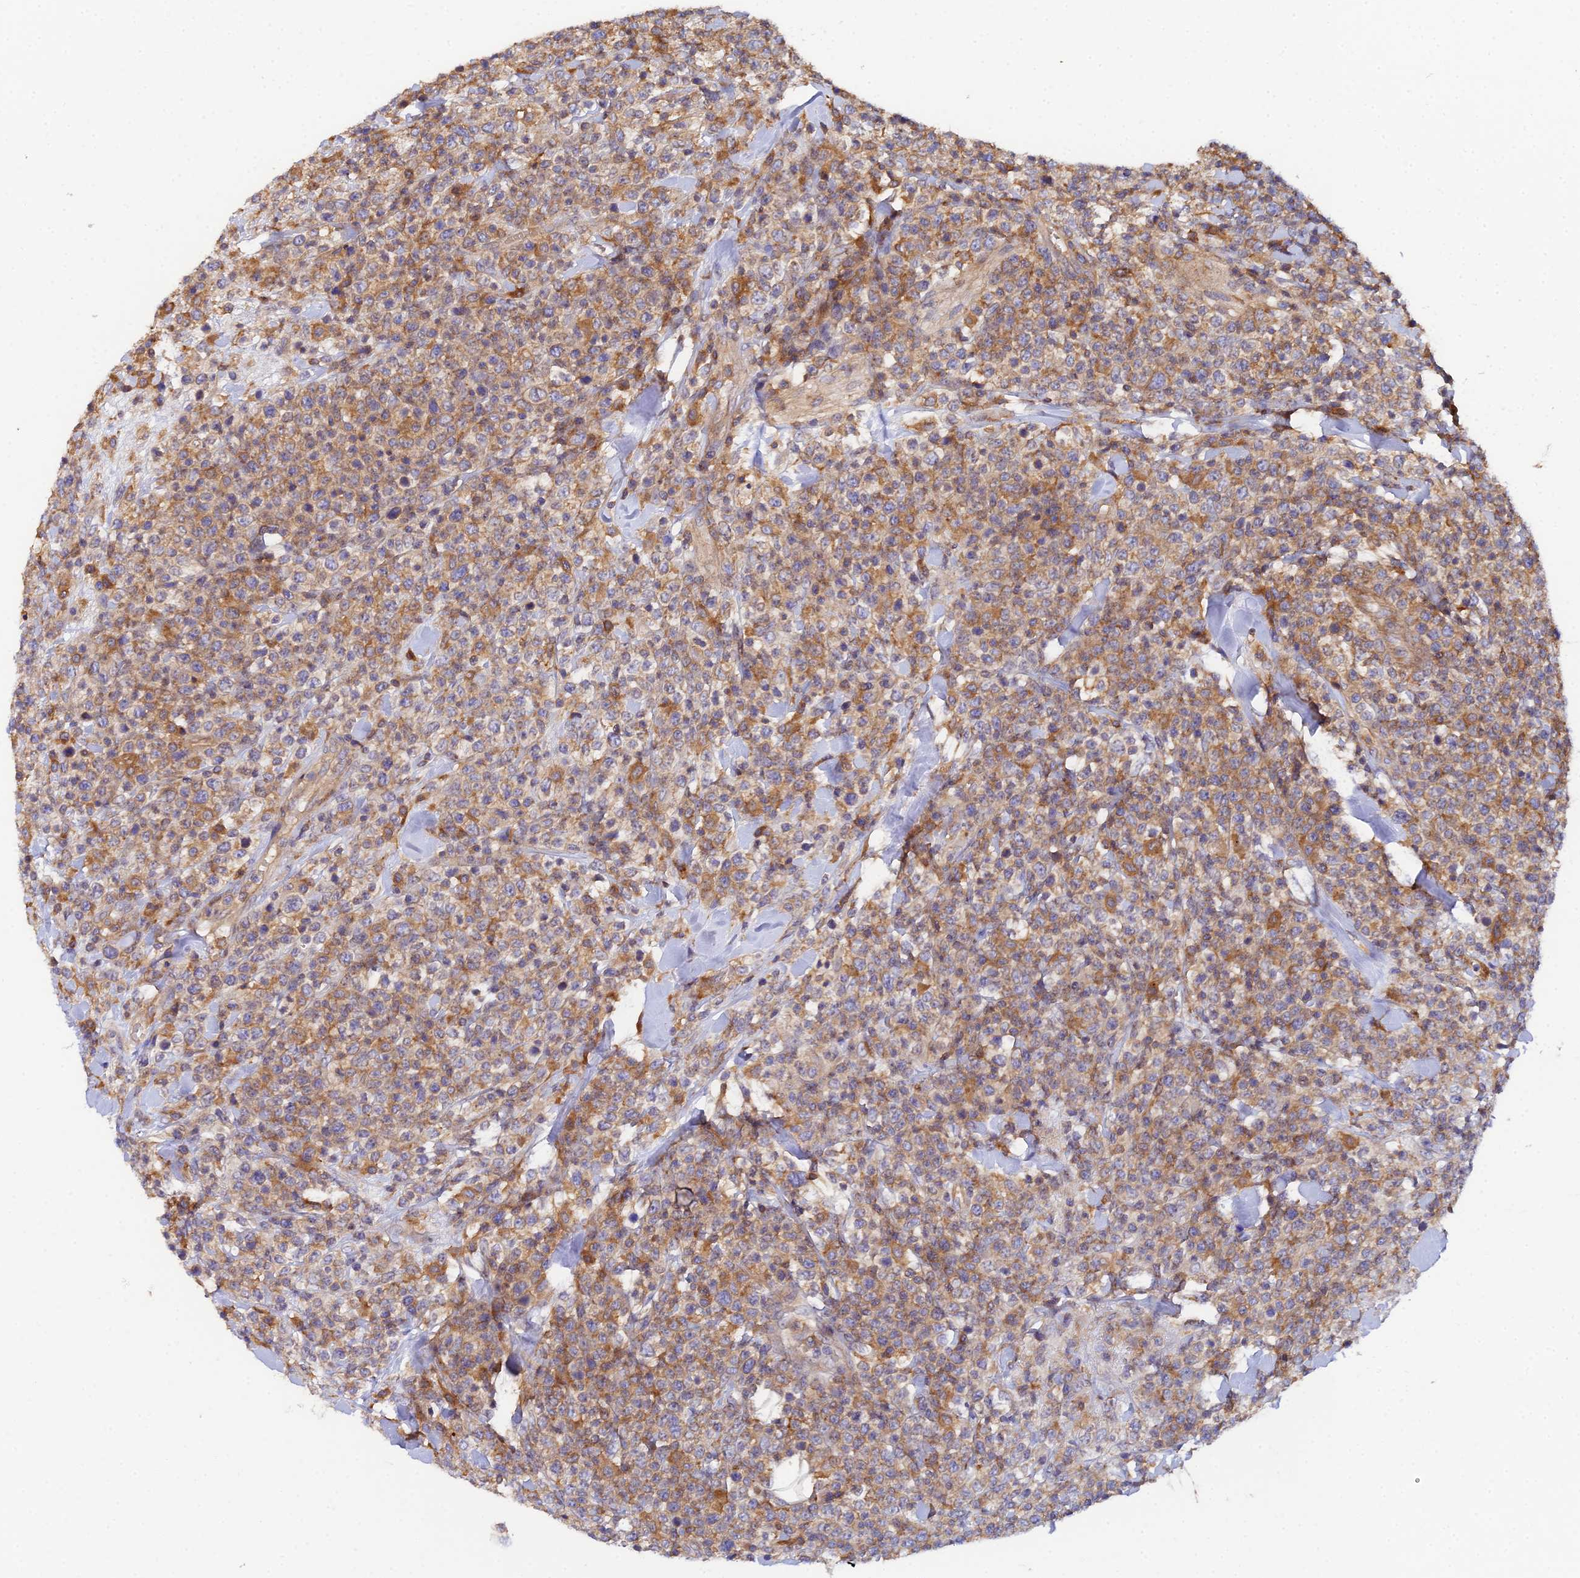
{"staining": {"intensity": "weak", "quantity": ">75%", "location": "cytoplasmic/membranous"}, "tissue": "lymphoma", "cell_type": "Tumor cells", "image_type": "cancer", "snomed": [{"axis": "morphology", "description": "Malignant lymphoma, non-Hodgkin's type, High grade"}, {"axis": "topography", "description": "Colon"}], "caption": "Malignant lymphoma, non-Hodgkin's type (high-grade) stained for a protein reveals weak cytoplasmic/membranous positivity in tumor cells. (brown staining indicates protein expression, while blue staining denotes nuclei).", "gene": "GNG5B", "patient": {"sex": "female", "age": 53}}